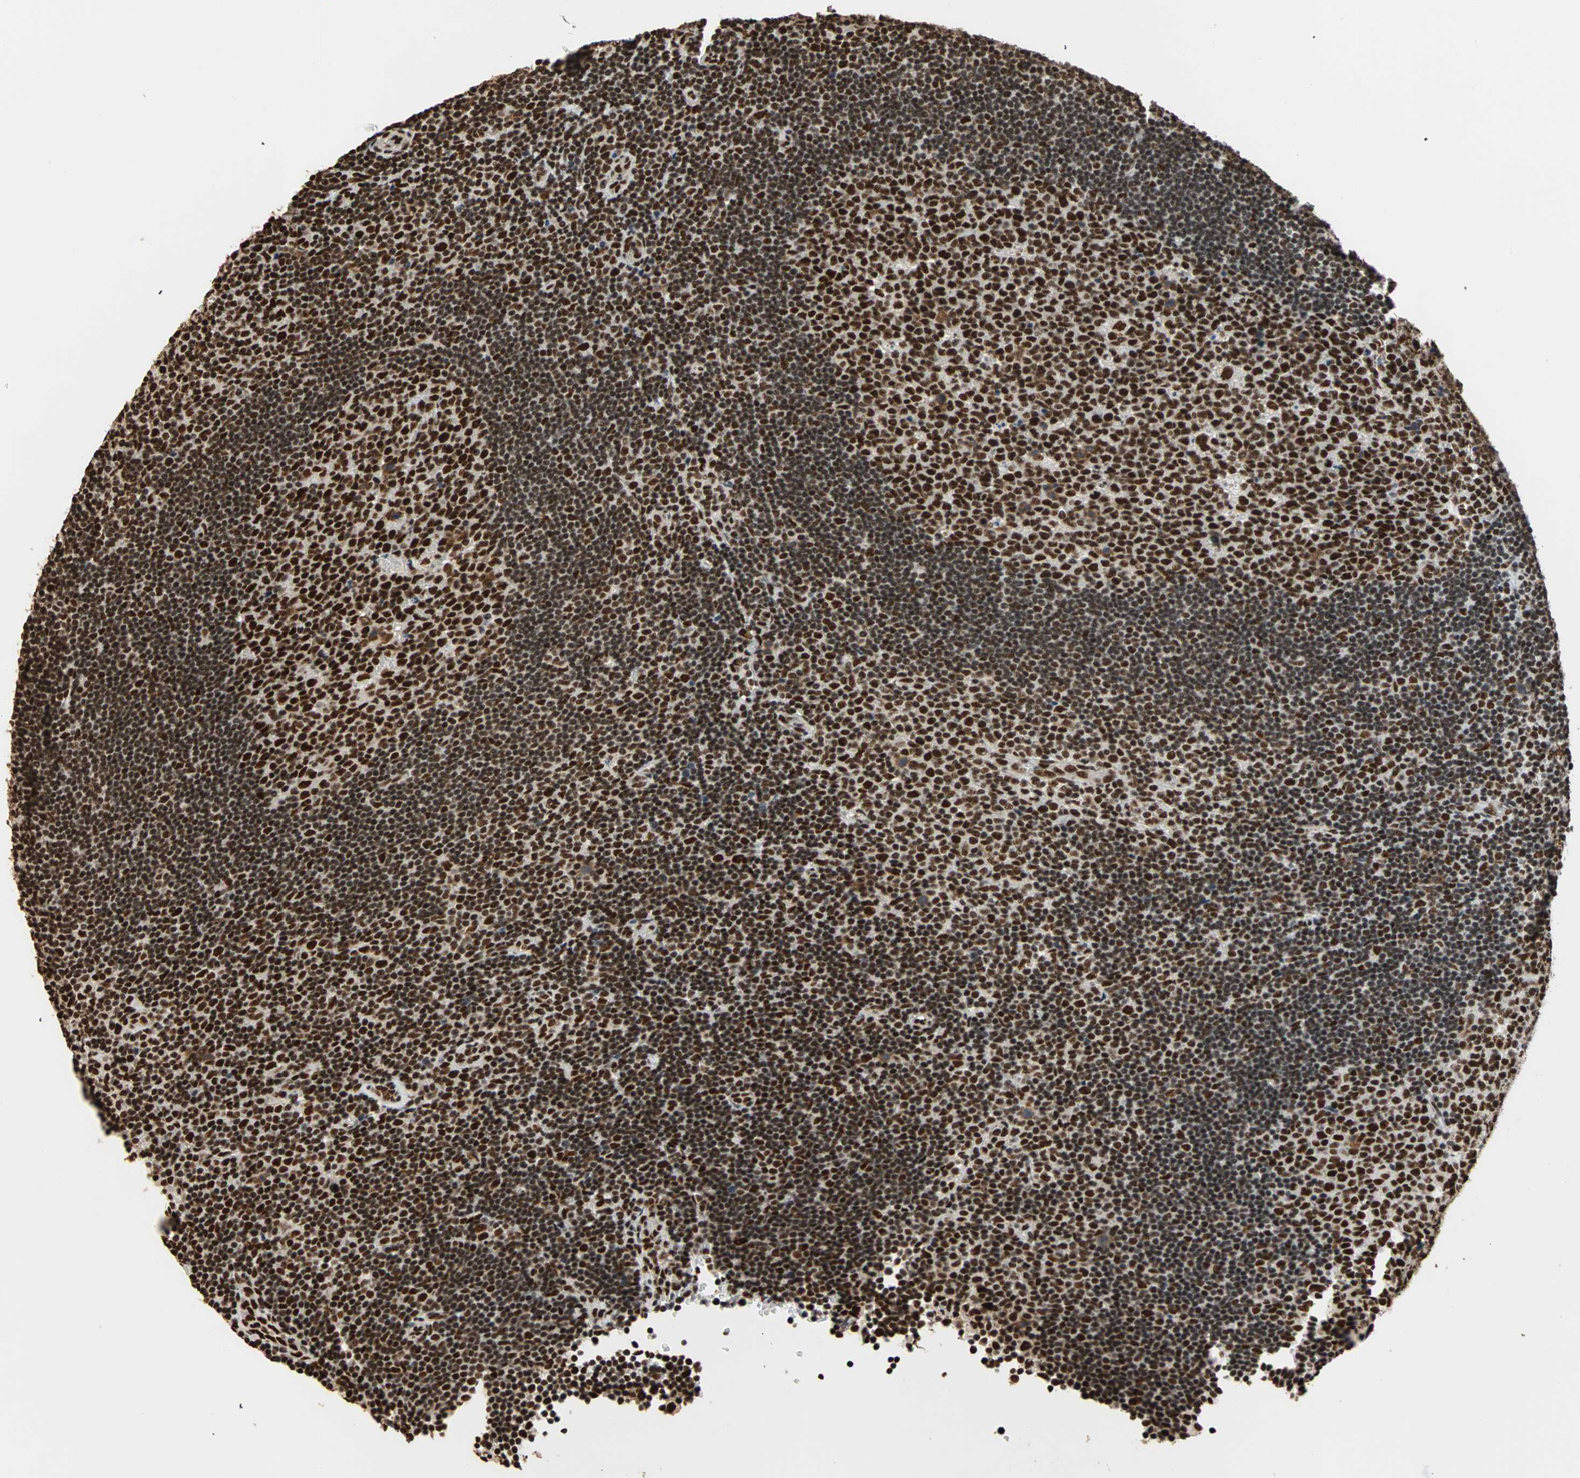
{"staining": {"intensity": "strong", "quantity": ">75%", "location": "nuclear"}, "tissue": "lymph node", "cell_type": "Germinal center cells", "image_type": "normal", "snomed": [{"axis": "morphology", "description": "Normal tissue, NOS"}, {"axis": "topography", "description": "Lymph node"}, {"axis": "topography", "description": "Salivary gland"}], "caption": "Immunohistochemical staining of benign human lymph node exhibits high levels of strong nuclear staining in about >75% of germinal center cells.", "gene": "ILF2", "patient": {"sex": "male", "age": 8}}